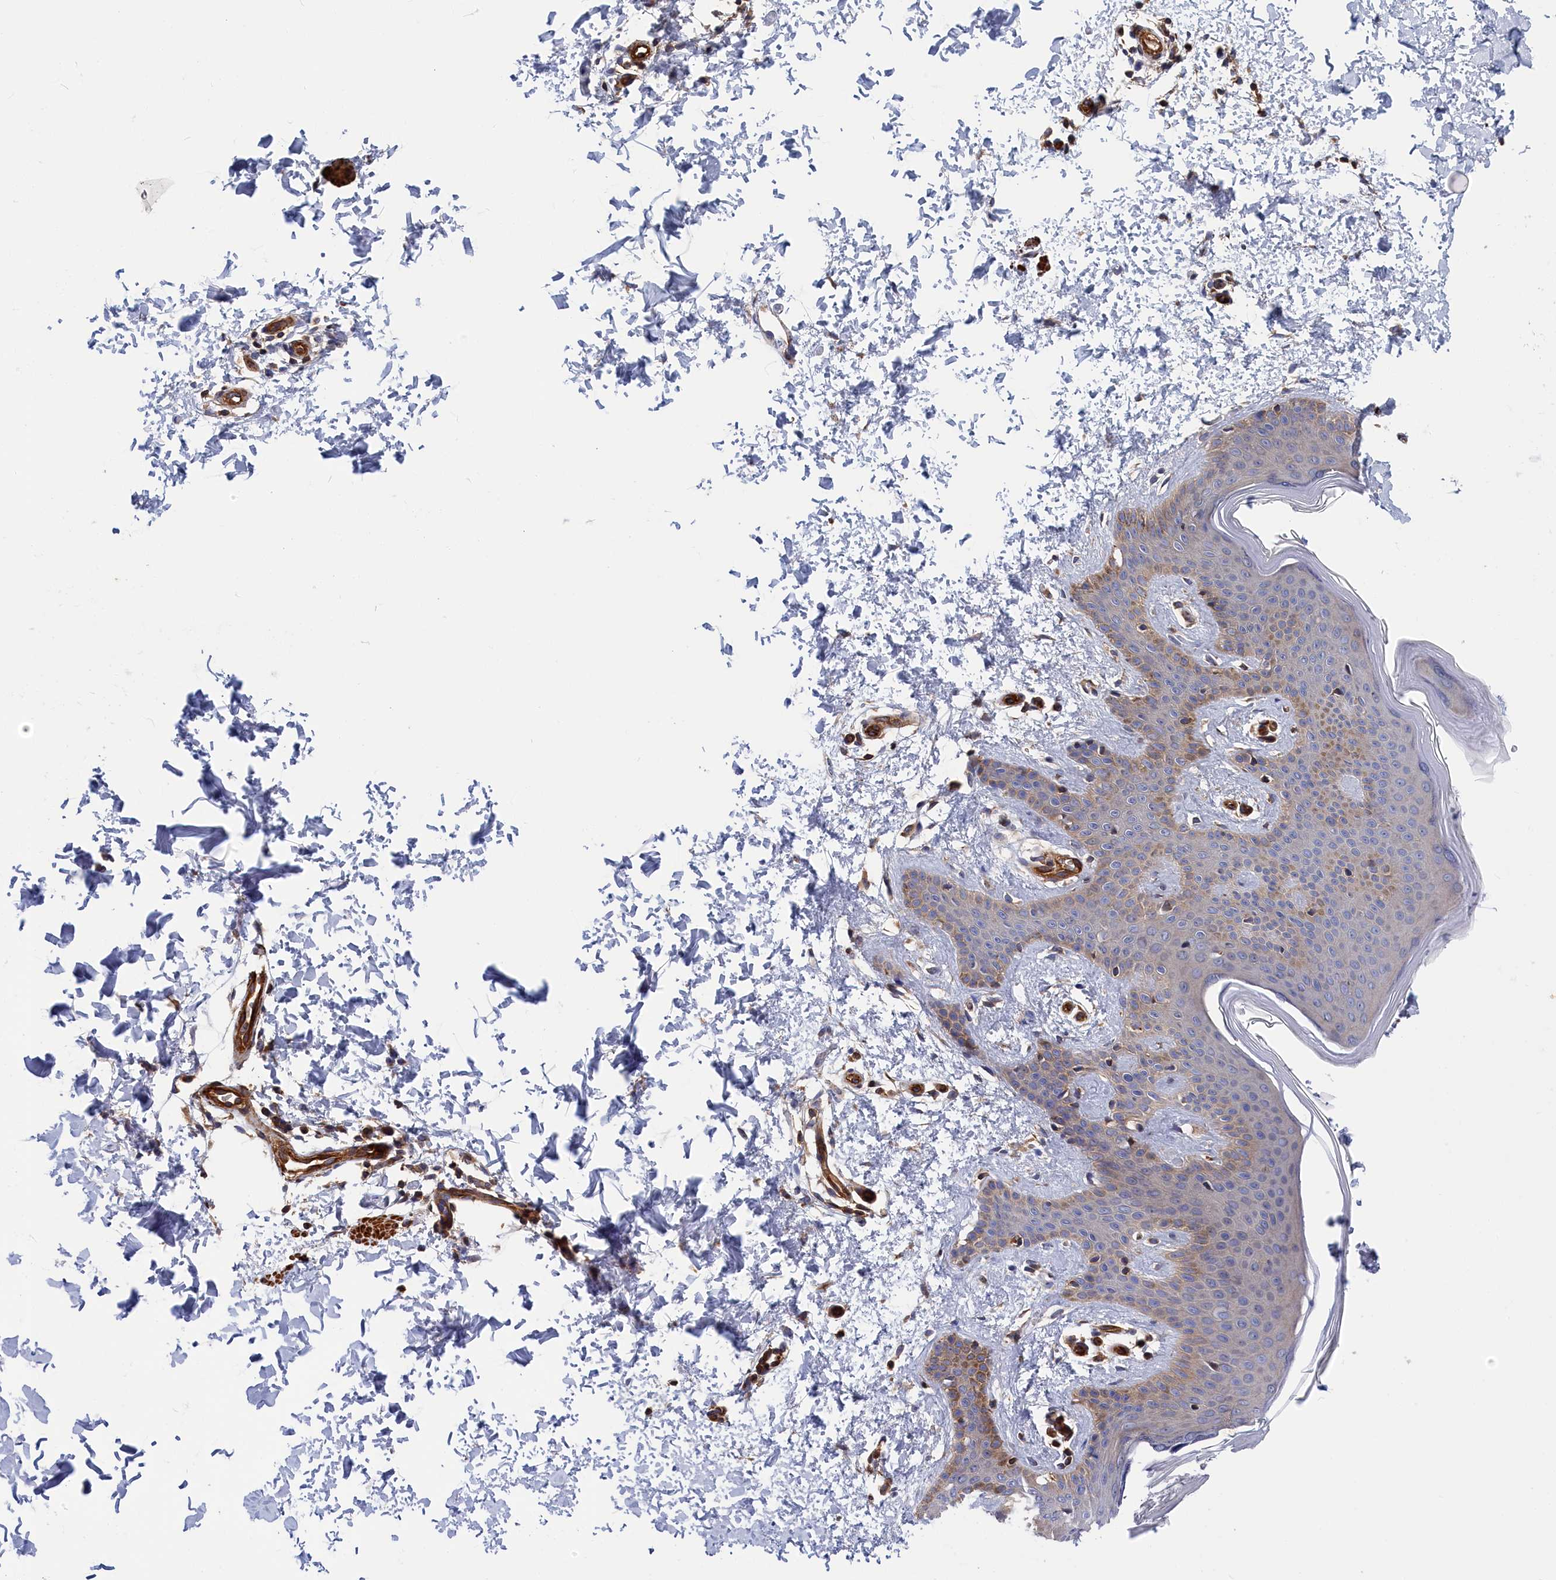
{"staining": {"intensity": "weak", "quantity": "25%-75%", "location": "cytoplasmic/membranous"}, "tissue": "skin", "cell_type": "Fibroblasts", "image_type": "normal", "snomed": [{"axis": "morphology", "description": "Normal tissue, NOS"}, {"axis": "topography", "description": "Skin"}], "caption": "Immunohistochemistry (IHC) of normal skin shows low levels of weak cytoplasmic/membranous staining in approximately 25%-75% of fibroblasts. The staining was performed using DAB (3,3'-diaminobenzidine) to visualize the protein expression in brown, while the nuclei were stained in blue with hematoxylin (Magnification: 20x).", "gene": "LDHD", "patient": {"sex": "male", "age": 36}}